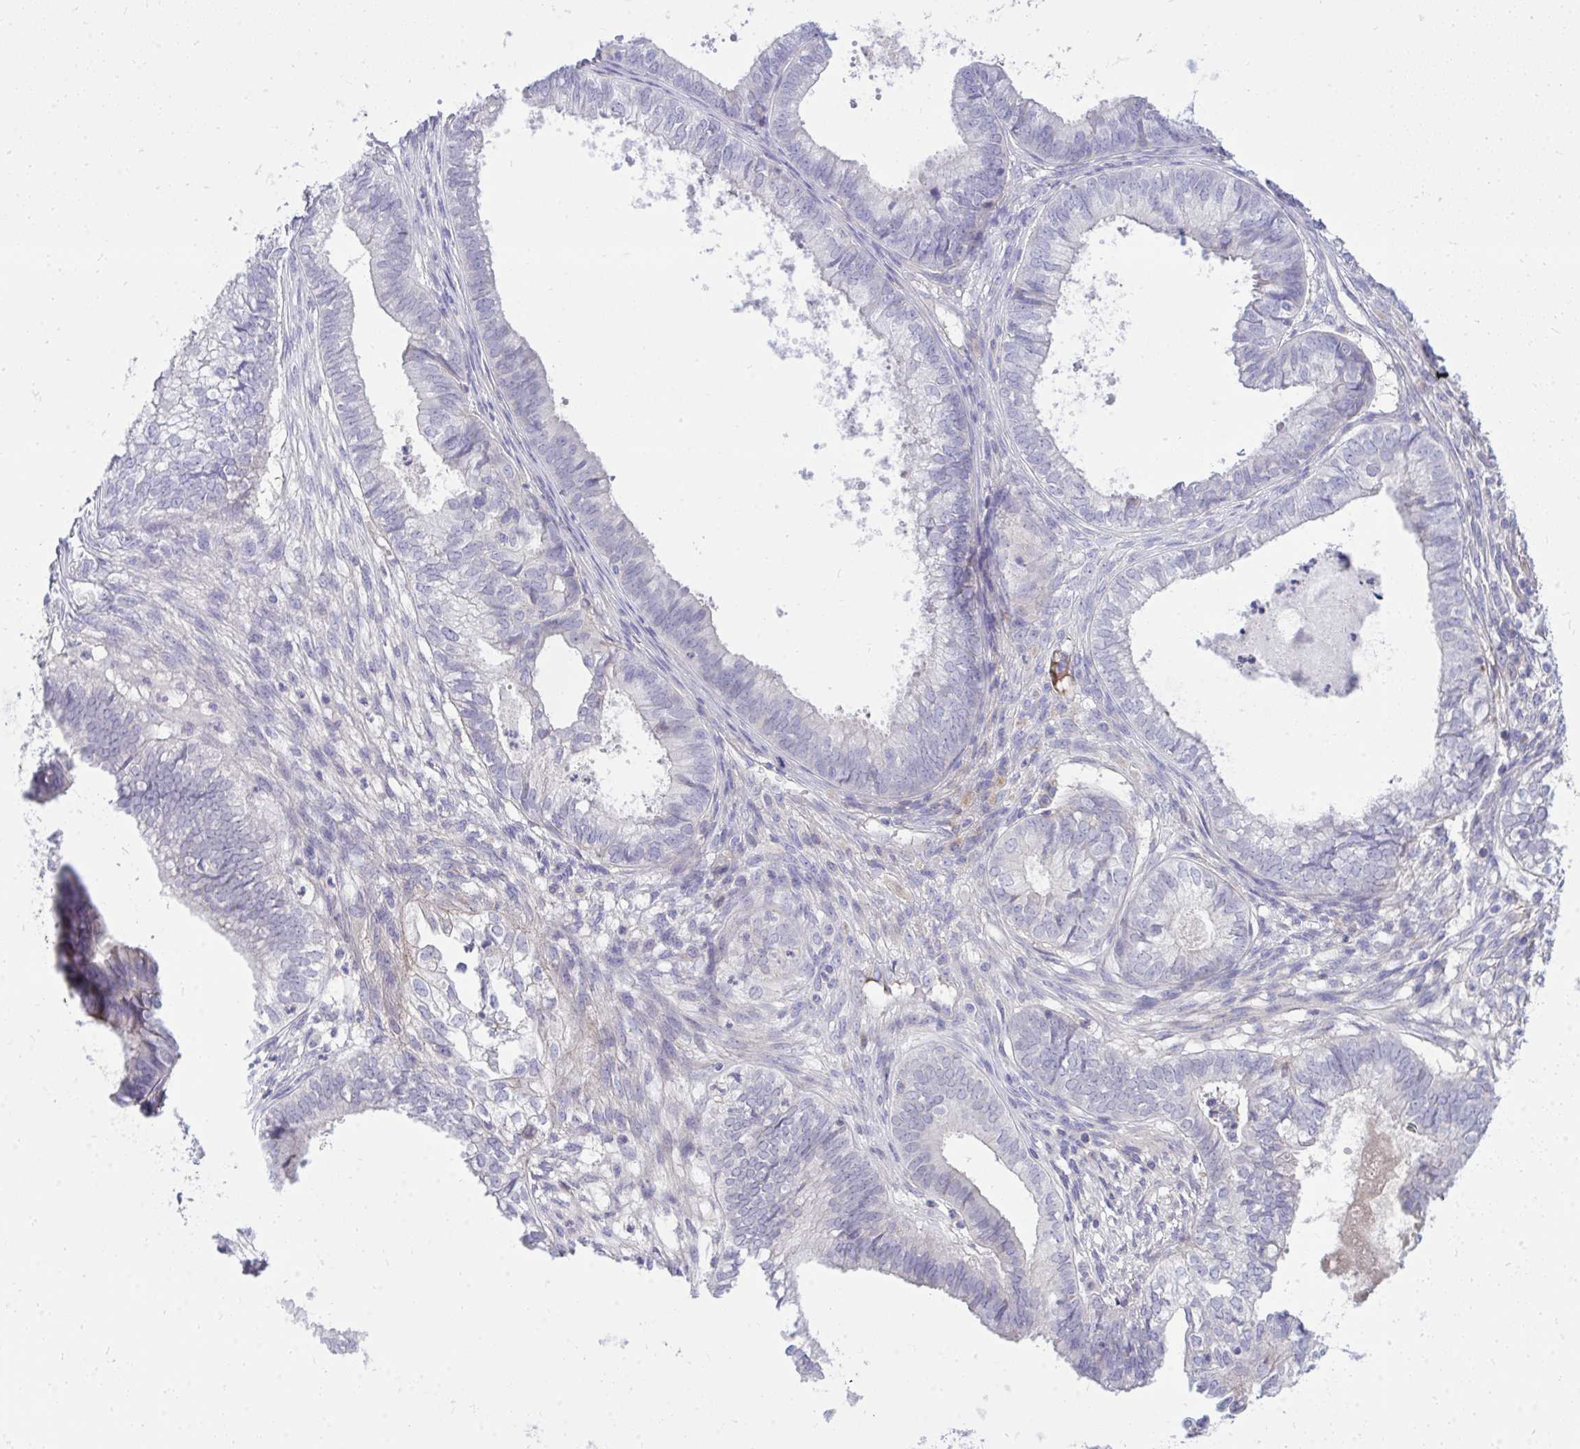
{"staining": {"intensity": "negative", "quantity": "none", "location": "none"}, "tissue": "ovarian cancer", "cell_type": "Tumor cells", "image_type": "cancer", "snomed": [{"axis": "morphology", "description": "Carcinoma, endometroid"}, {"axis": "topography", "description": "Ovary"}], "caption": "A histopathology image of human ovarian cancer is negative for staining in tumor cells. (Stains: DAB (3,3'-diaminobenzidine) immunohistochemistry (IHC) with hematoxylin counter stain, Microscopy: brightfield microscopy at high magnification).", "gene": "TP53I11", "patient": {"sex": "female", "age": 64}}